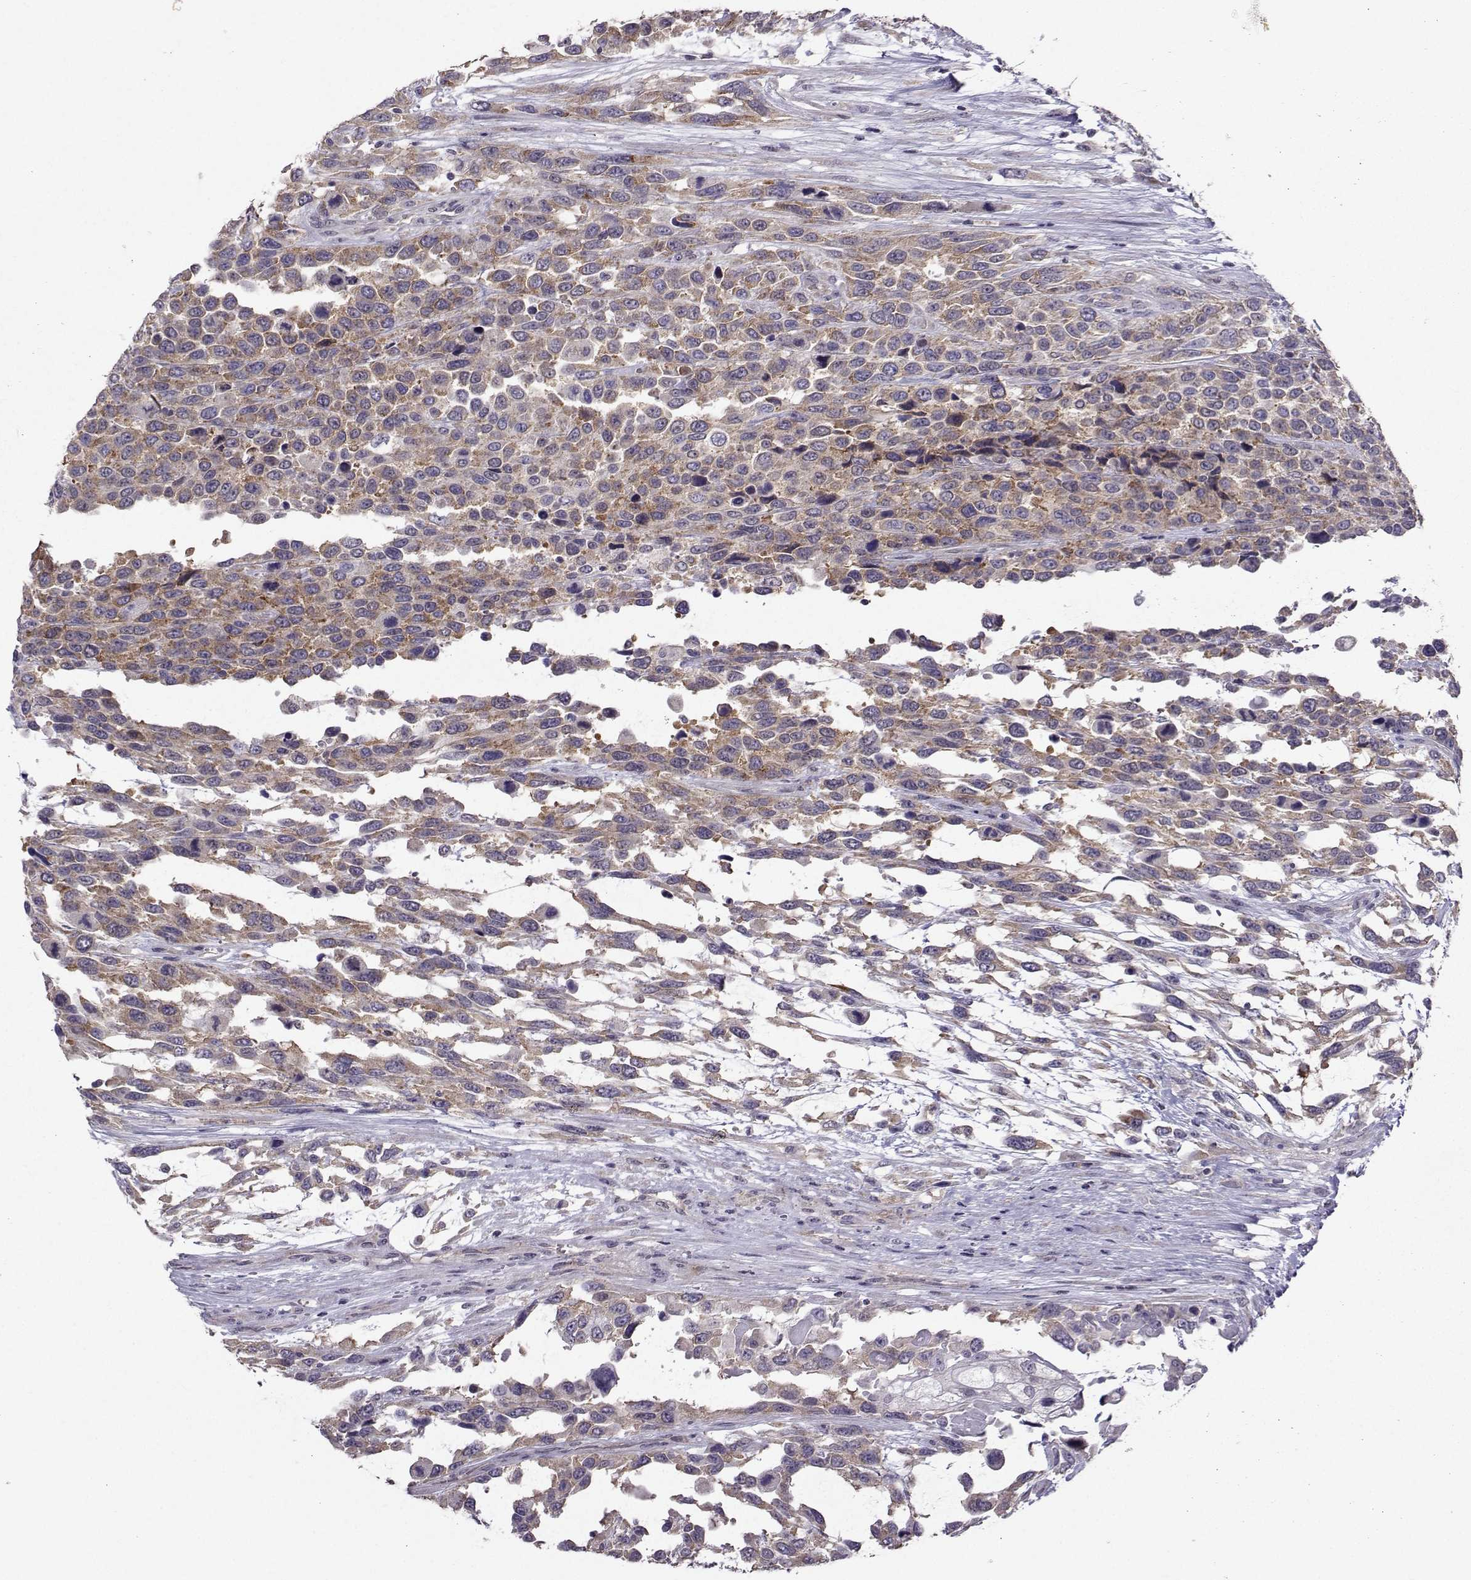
{"staining": {"intensity": "moderate", "quantity": ">75%", "location": "cytoplasmic/membranous"}, "tissue": "urothelial cancer", "cell_type": "Tumor cells", "image_type": "cancer", "snomed": [{"axis": "morphology", "description": "Urothelial carcinoma, High grade"}, {"axis": "topography", "description": "Urinary bladder"}], "caption": "Approximately >75% of tumor cells in human high-grade urothelial carcinoma demonstrate moderate cytoplasmic/membranous protein staining as visualized by brown immunohistochemical staining.", "gene": "DDX20", "patient": {"sex": "female", "age": 70}}